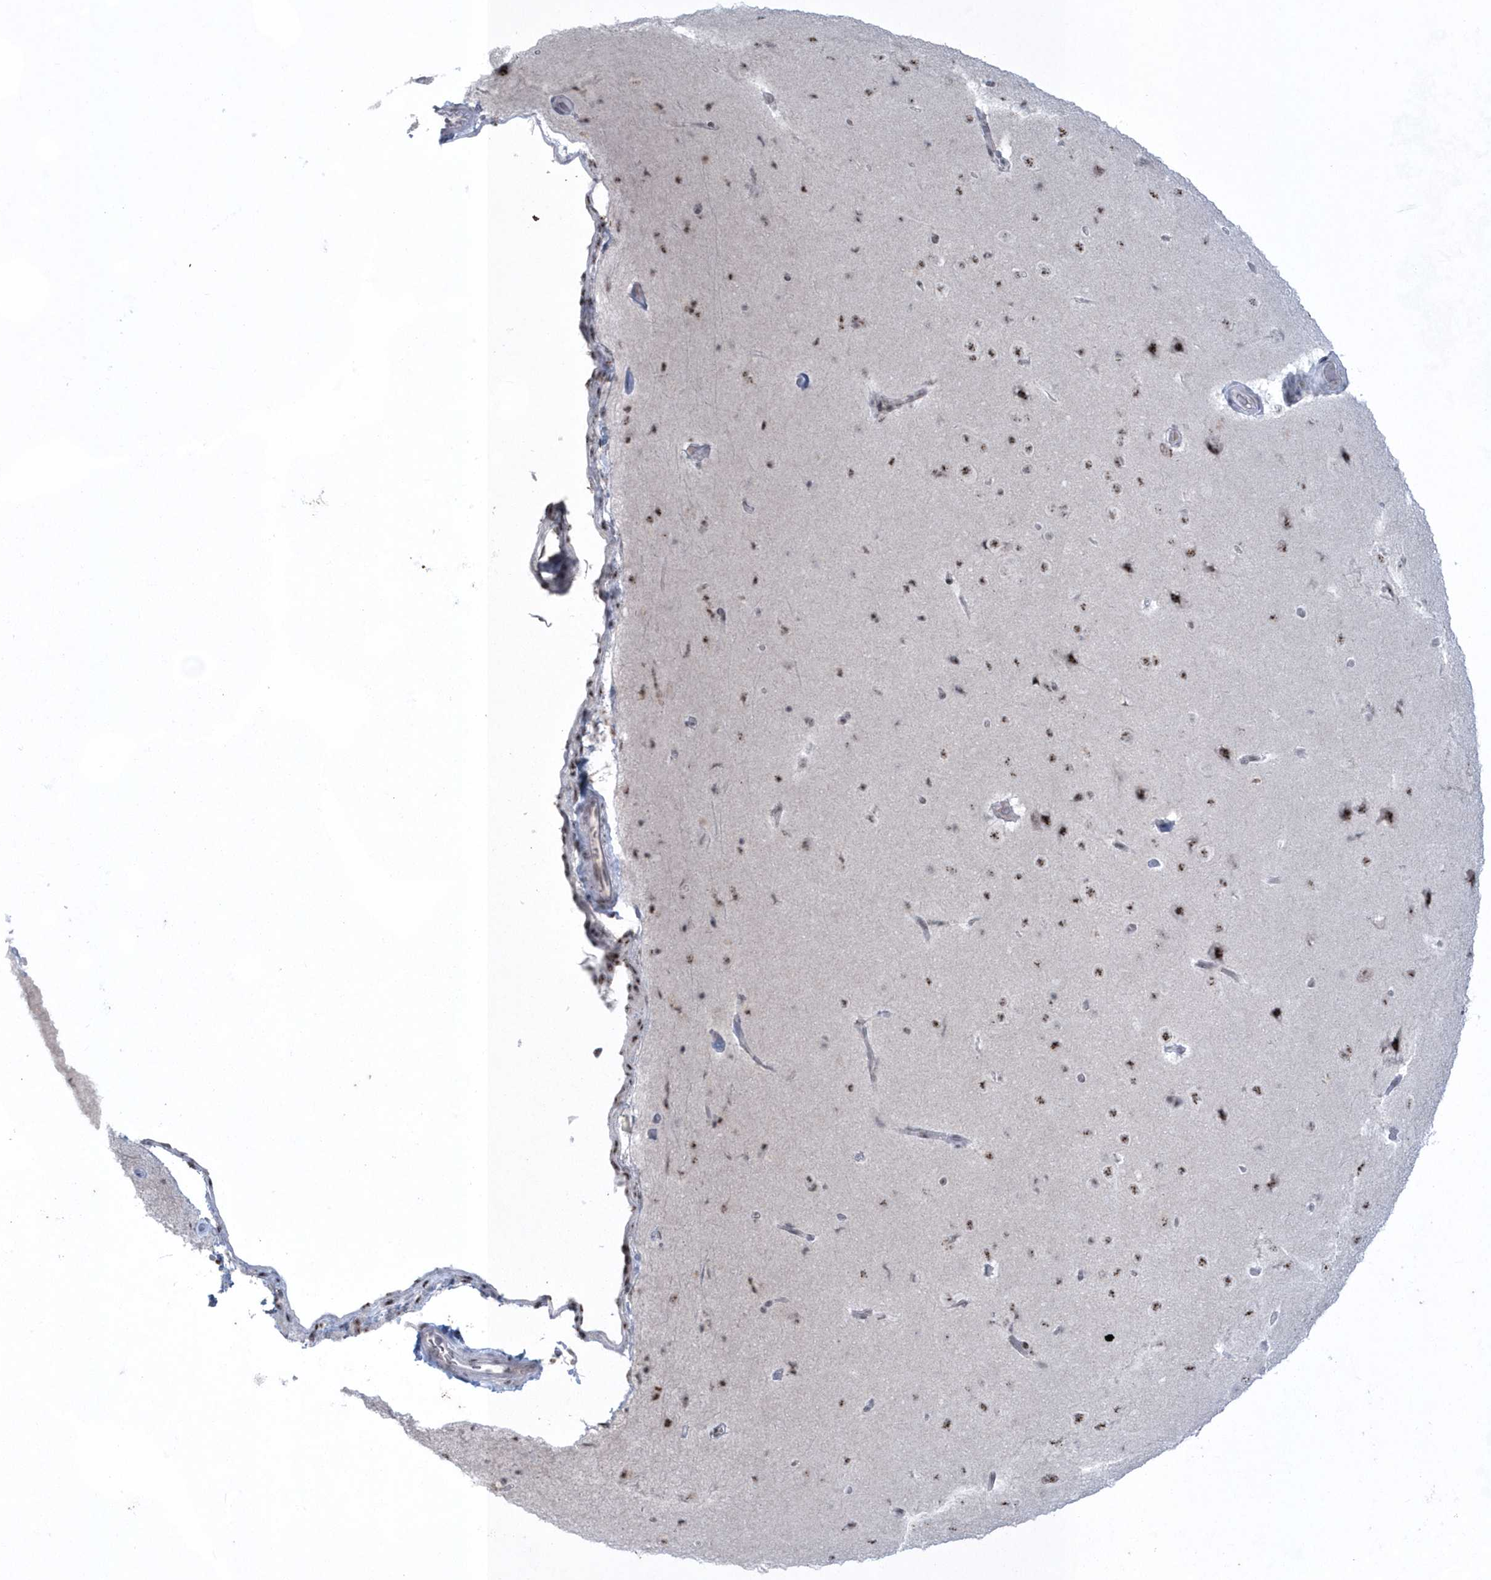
{"staining": {"intensity": "negative", "quantity": "none", "location": "none"}, "tissue": "cerebral cortex", "cell_type": "Endothelial cells", "image_type": "normal", "snomed": [{"axis": "morphology", "description": "Normal tissue, NOS"}, {"axis": "topography", "description": "Cerebral cortex"}], "caption": "Endothelial cells are negative for protein expression in benign human cerebral cortex. Nuclei are stained in blue.", "gene": "KDM6B", "patient": {"sex": "male", "age": 62}}